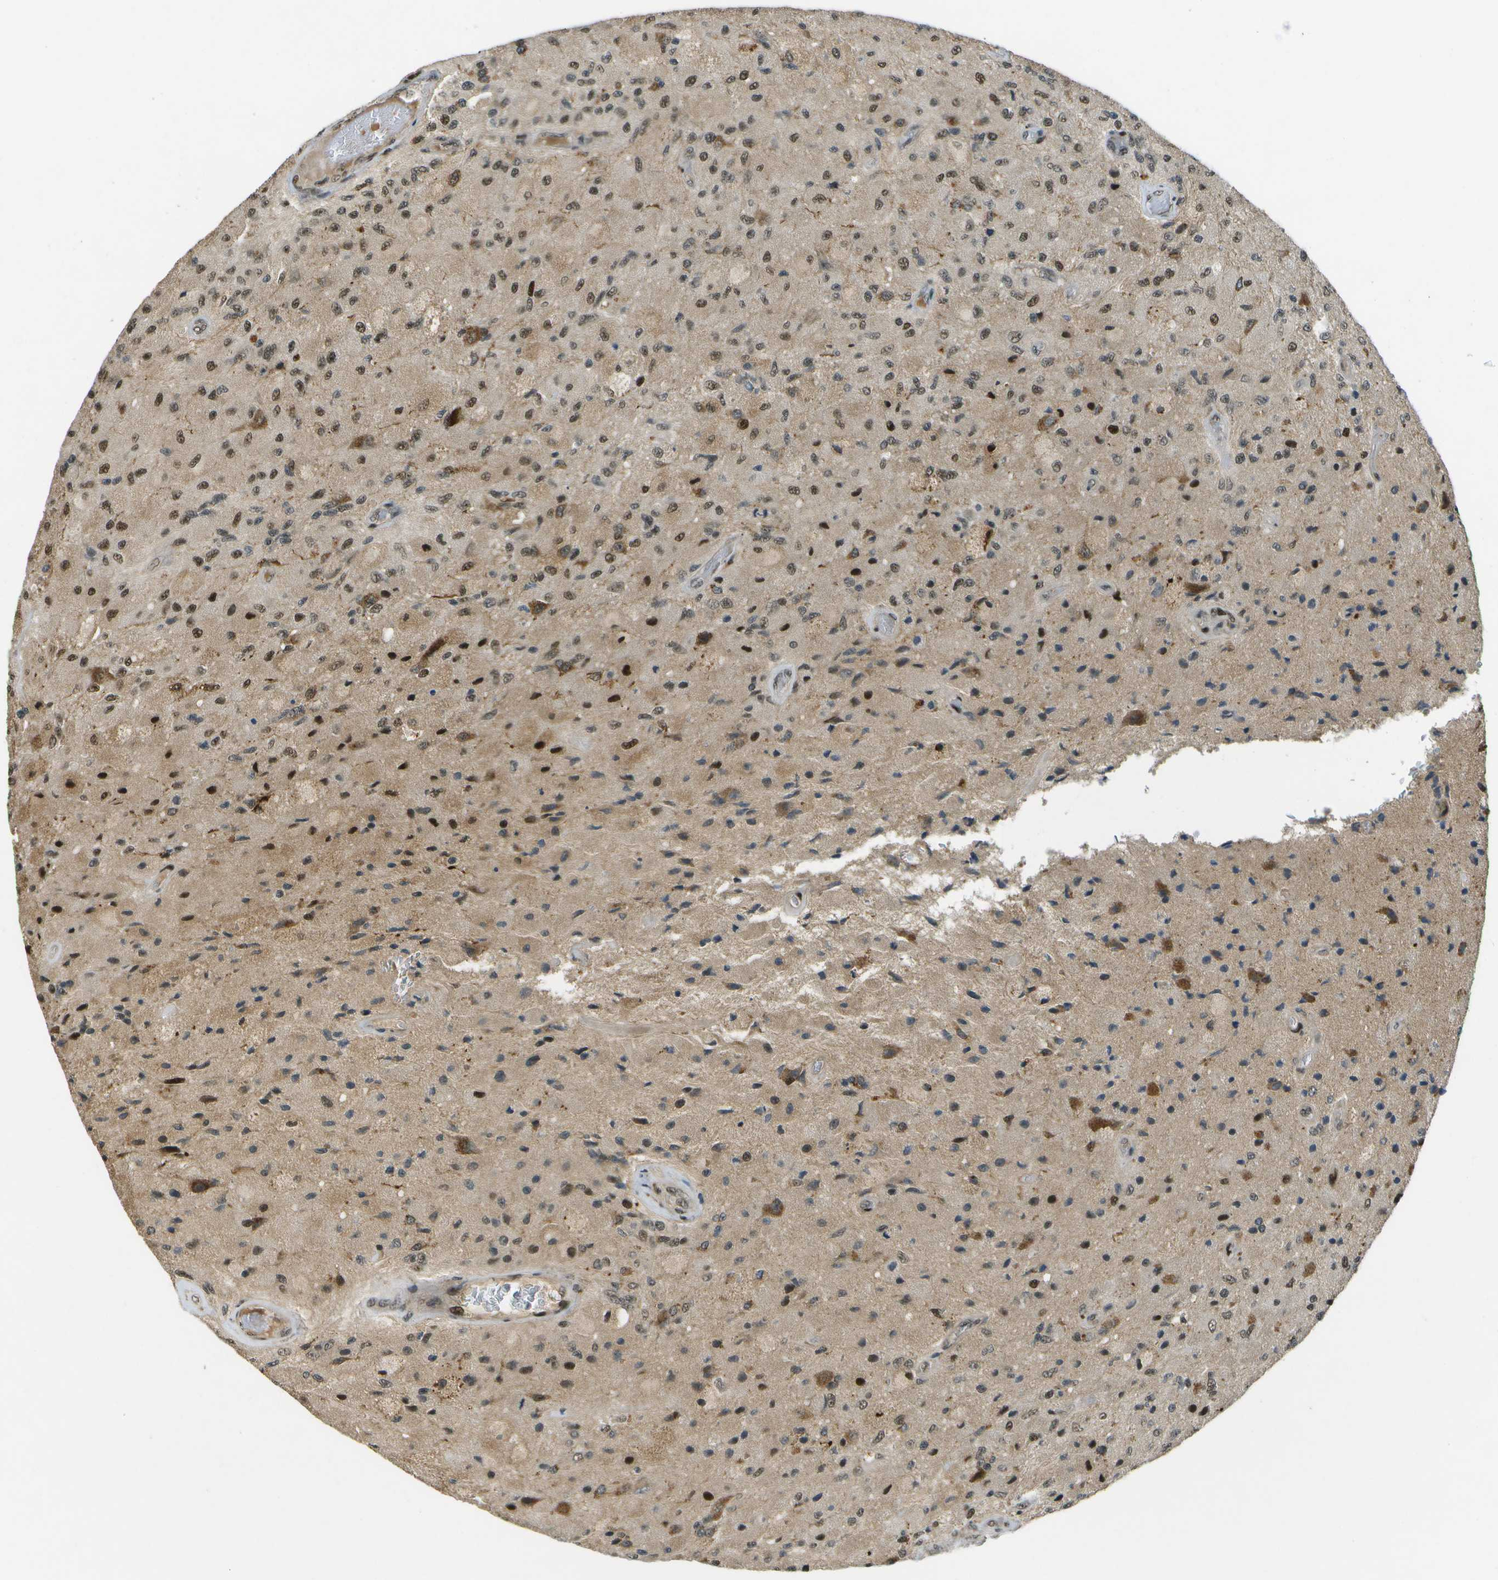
{"staining": {"intensity": "strong", "quantity": "25%-75%", "location": "nuclear"}, "tissue": "glioma", "cell_type": "Tumor cells", "image_type": "cancer", "snomed": [{"axis": "morphology", "description": "Normal tissue, NOS"}, {"axis": "morphology", "description": "Glioma, malignant, High grade"}, {"axis": "topography", "description": "Cerebral cortex"}], "caption": "Malignant glioma (high-grade) stained for a protein exhibits strong nuclear positivity in tumor cells. (DAB = brown stain, brightfield microscopy at high magnification).", "gene": "GANC", "patient": {"sex": "male", "age": 77}}